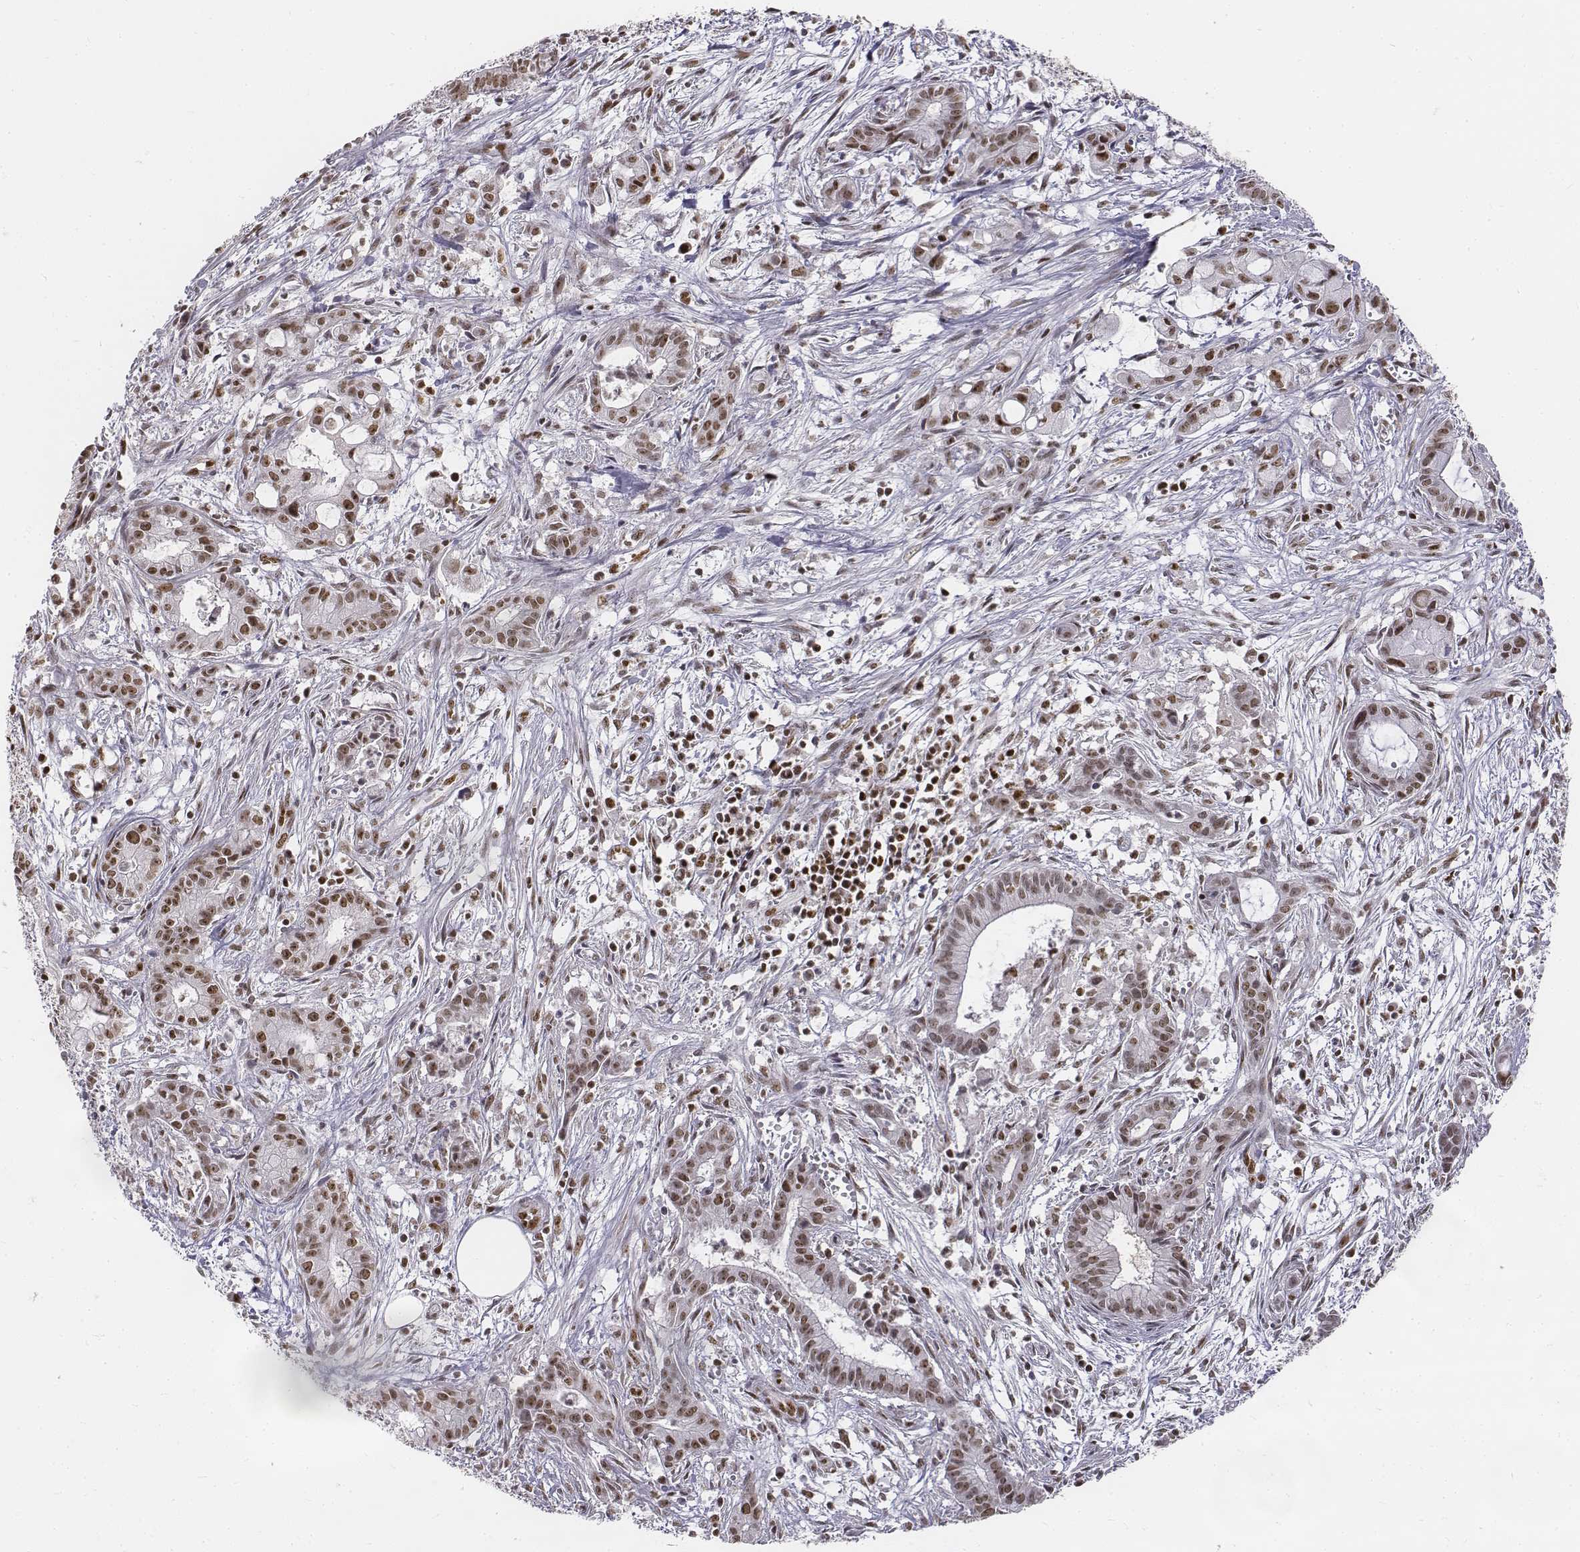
{"staining": {"intensity": "weak", "quantity": ">75%", "location": "nuclear"}, "tissue": "pancreatic cancer", "cell_type": "Tumor cells", "image_type": "cancer", "snomed": [{"axis": "morphology", "description": "Adenocarcinoma, NOS"}, {"axis": "topography", "description": "Pancreas"}], "caption": "About >75% of tumor cells in pancreatic adenocarcinoma reveal weak nuclear protein positivity as visualized by brown immunohistochemical staining.", "gene": "PHF6", "patient": {"sex": "male", "age": 48}}